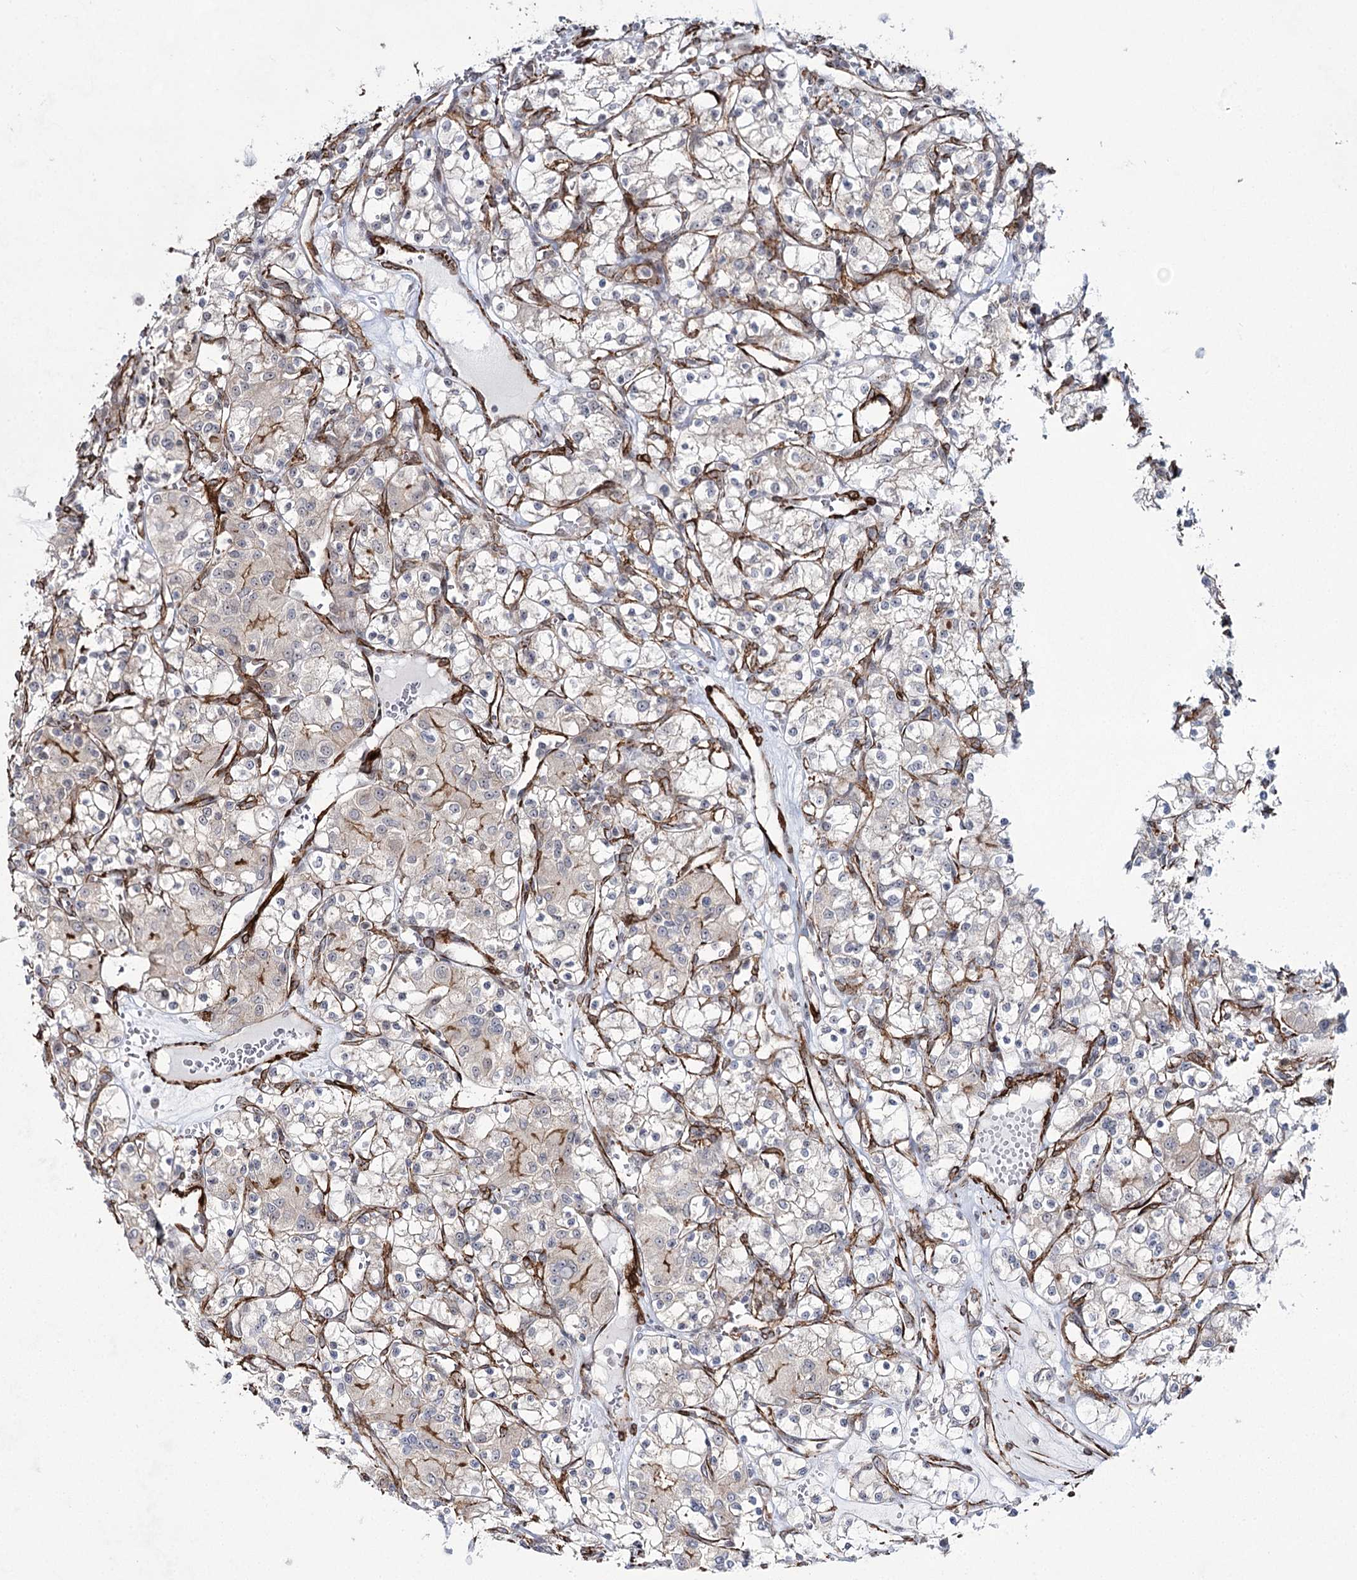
{"staining": {"intensity": "negative", "quantity": "none", "location": "none"}, "tissue": "renal cancer", "cell_type": "Tumor cells", "image_type": "cancer", "snomed": [{"axis": "morphology", "description": "Adenocarcinoma, NOS"}, {"axis": "topography", "description": "Kidney"}], "caption": "This photomicrograph is of renal cancer stained with IHC to label a protein in brown with the nuclei are counter-stained blue. There is no expression in tumor cells.", "gene": "CWF19L1", "patient": {"sex": "female", "age": 59}}